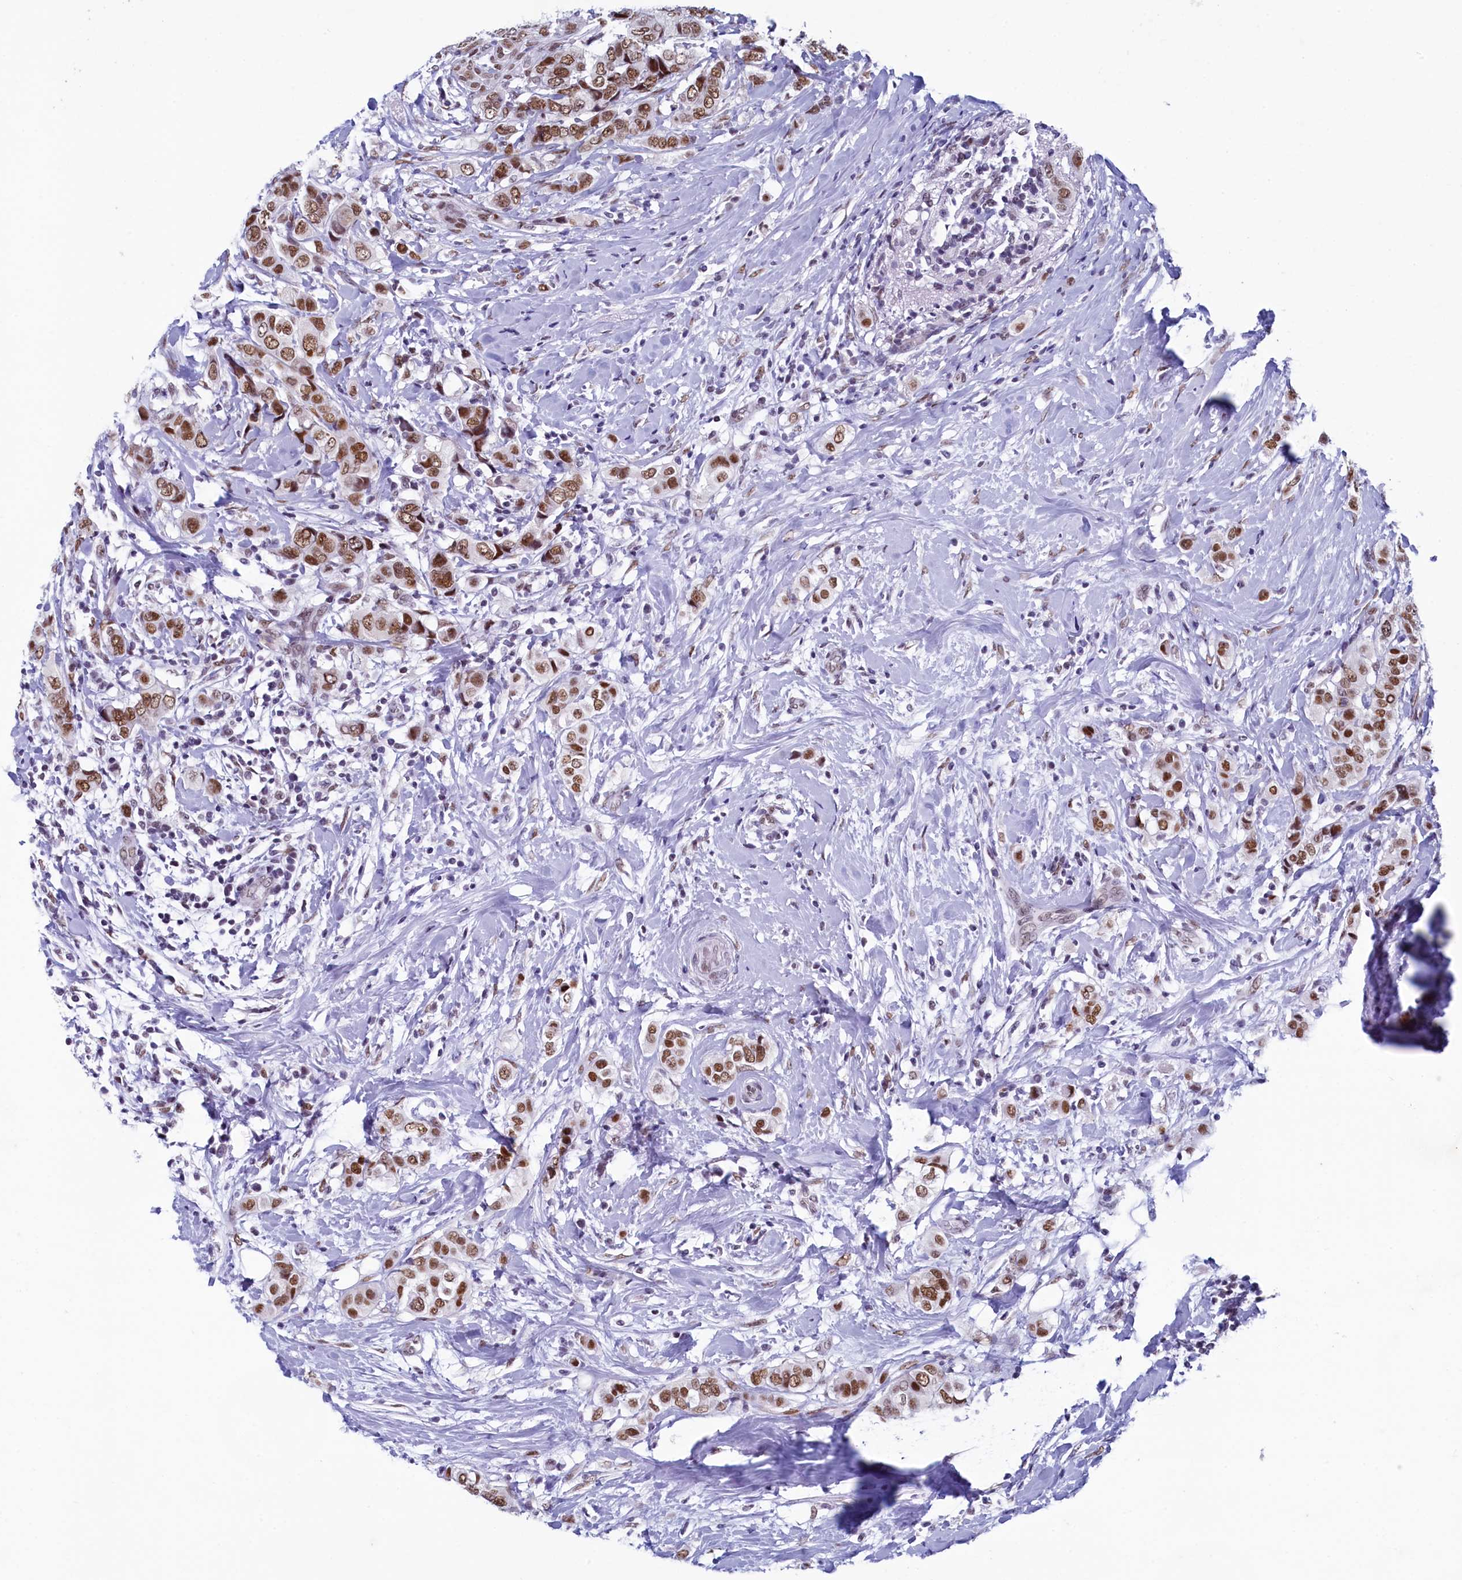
{"staining": {"intensity": "moderate", "quantity": ">75%", "location": "nuclear"}, "tissue": "breast cancer", "cell_type": "Tumor cells", "image_type": "cancer", "snomed": [{"axis": "morphology", "description": "Lobular carcinoma"}, {"axis": "topography", "description": "Breast"}], "caption": "An immunohistochemistry photomicrograph of neoplastic tissue is shown. Protein staining in brown labels moderate nuclear positivity in breast cancer within tumor cells.", "gene": "SUGP2", "patient": {"sex": "female", "age": 51}}